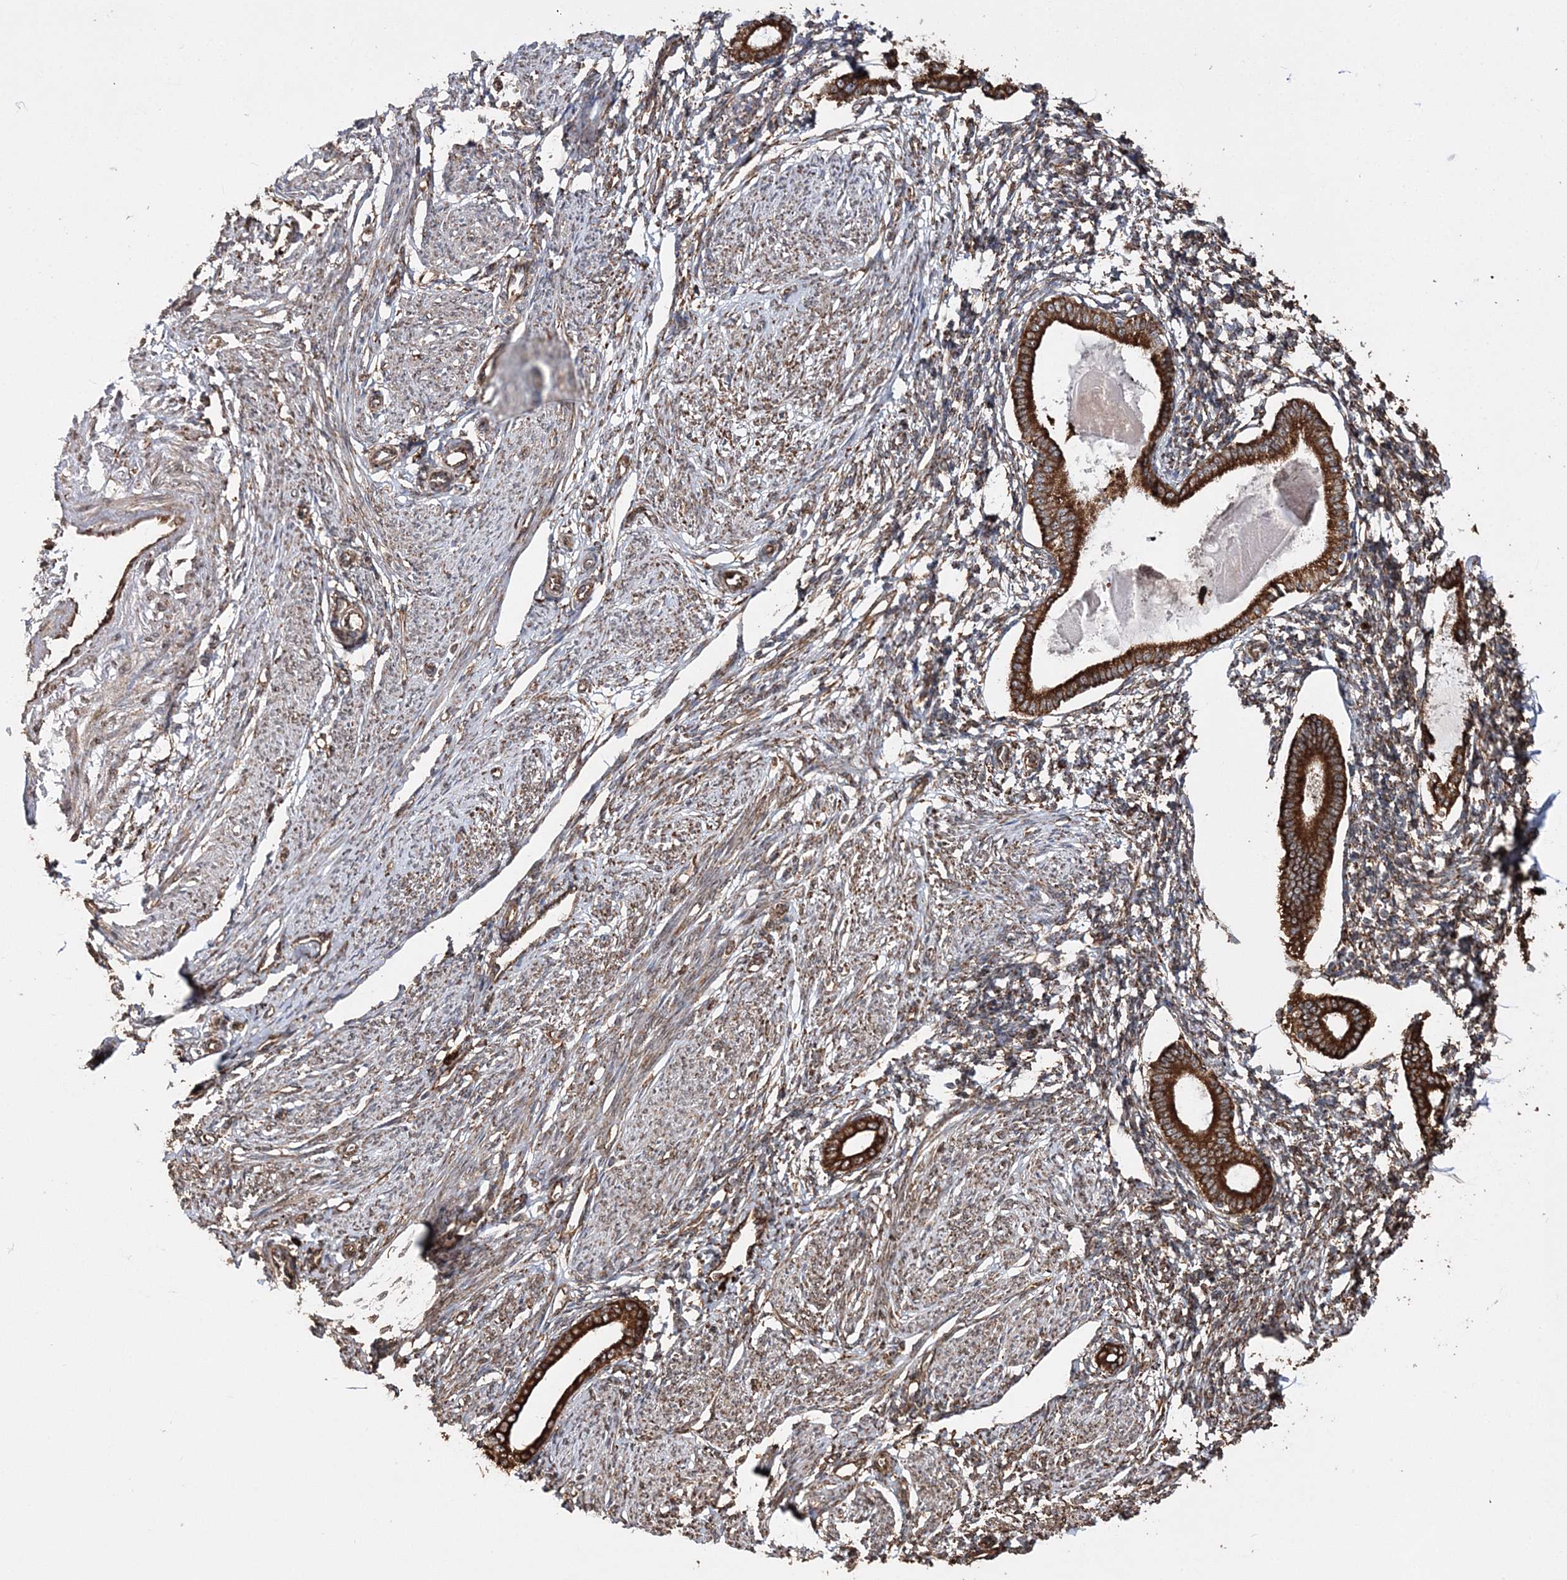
{"staining": {"intensity": "moderate", "quantity": "25%-75%", "location": "cytoplasmic/membranous"}, "tissue": "endometrium", "cell_type": "Cells in endometrial stroma", "image_type": "normal", "snomed": [{"axis": "morphology", "description": "Normal tissue, NOS"}, {"axis": "topography", "description": "Endometrium"}], "caption": "This is a photomicrograph of immunohistochemistry staining of normal endometrium, which shows moderate positivity in the cytoplasmic/membranous of cells in endometrial stroma.", "gene": "SCRN3", "patient": {"sex": "female", "age": 56}}